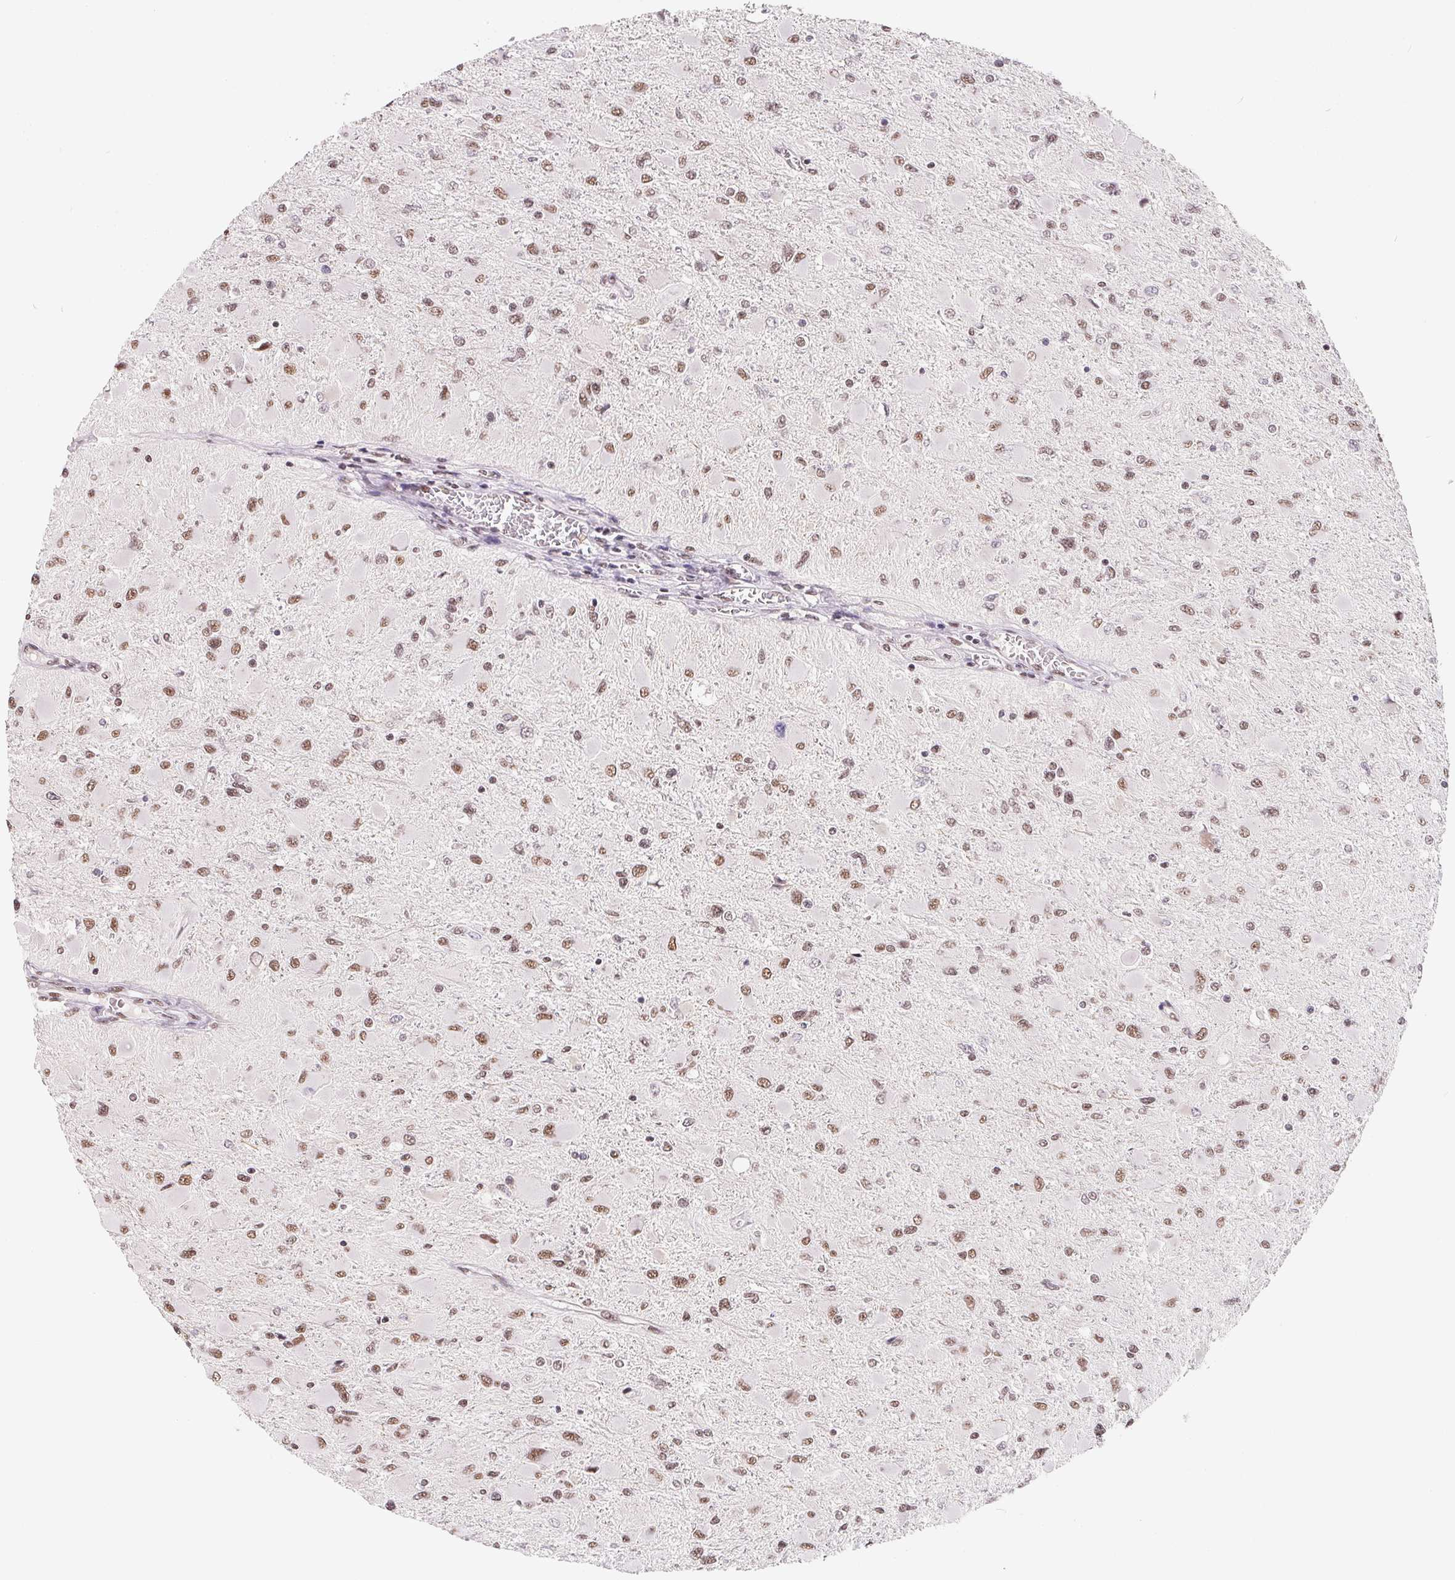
{"staining": {"intensity": "moderate", "quantity": ">75%", "location": "nuclear"}, "tissue": "glioma", "cell_type": "Tumor cells", "image_type": "cancer", "snomed": [{"axis": "morphology", "description": "Glioma, malignant, High grade"}, {"axis": "topography", "description": "Cerebral cortex"}], "caption": "The histopathology image exhibits a brown stain indicating the presence of a protein in the nuclear of tumor cells in malignant high-grade glioma. (DAB (3,3'-diaminobenzidine) IHC, brown staining for protein, blue staining for nuclei).", "gene": "TCERG1", "patient": {"sex": "female", "age": 36}}